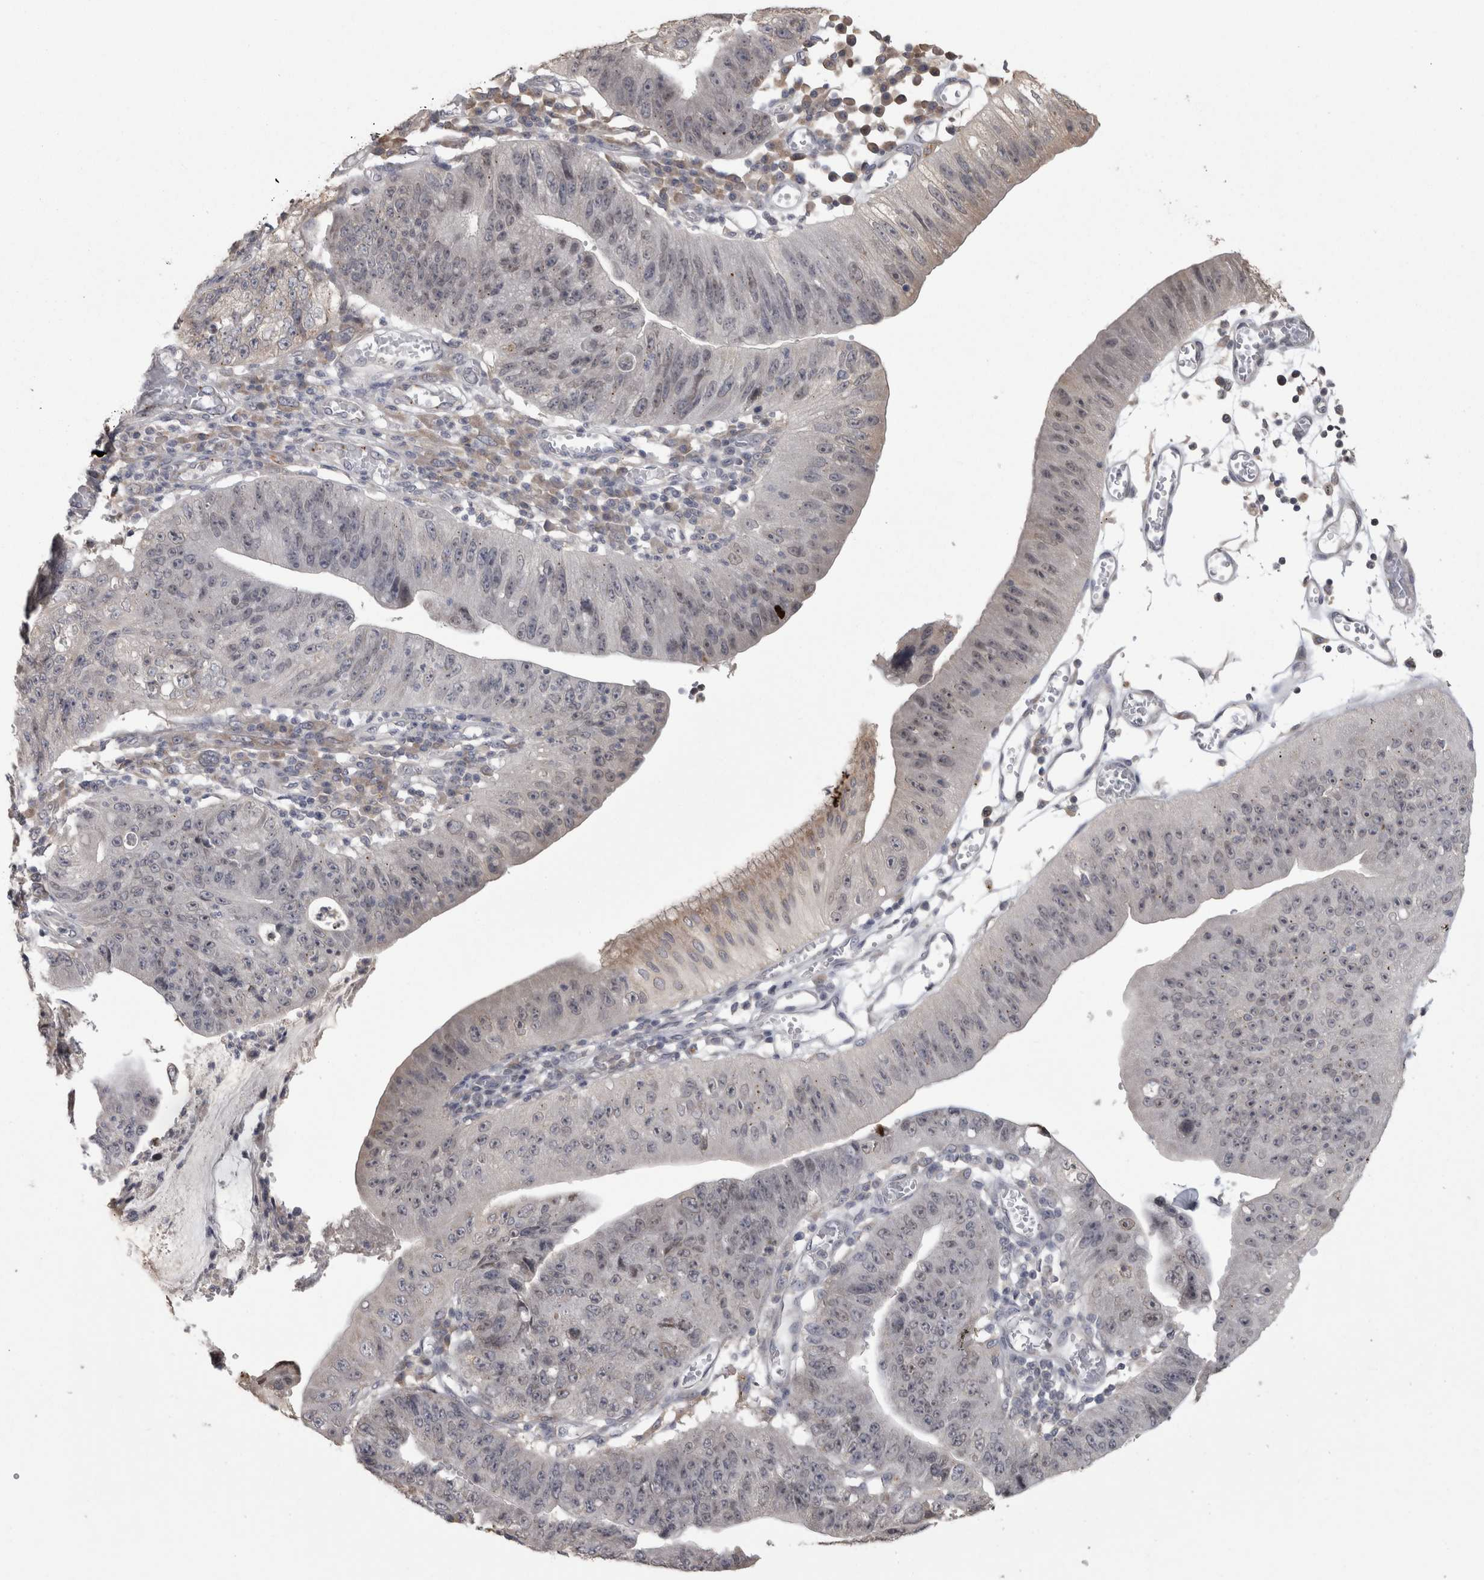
{"staining": {"intensity": "negative", "quantity": "none", "location": "none"}, "tissue": "stomach cancer", "cell_type": "Tumor cells", "image_type": "cancer", "snomed": [{"axis": "morphology", "description": "Adenocarcinoma, NOS"}, {"axis": "topography", "description": "Stomach"}], "caption": "This is an immunohistochemistry (IHC) image of human adenocarcinoma (stomach). There is no staining in tumor cells.", "gene": "RAB29", "patient": {"sex": "male", "age": 59}}